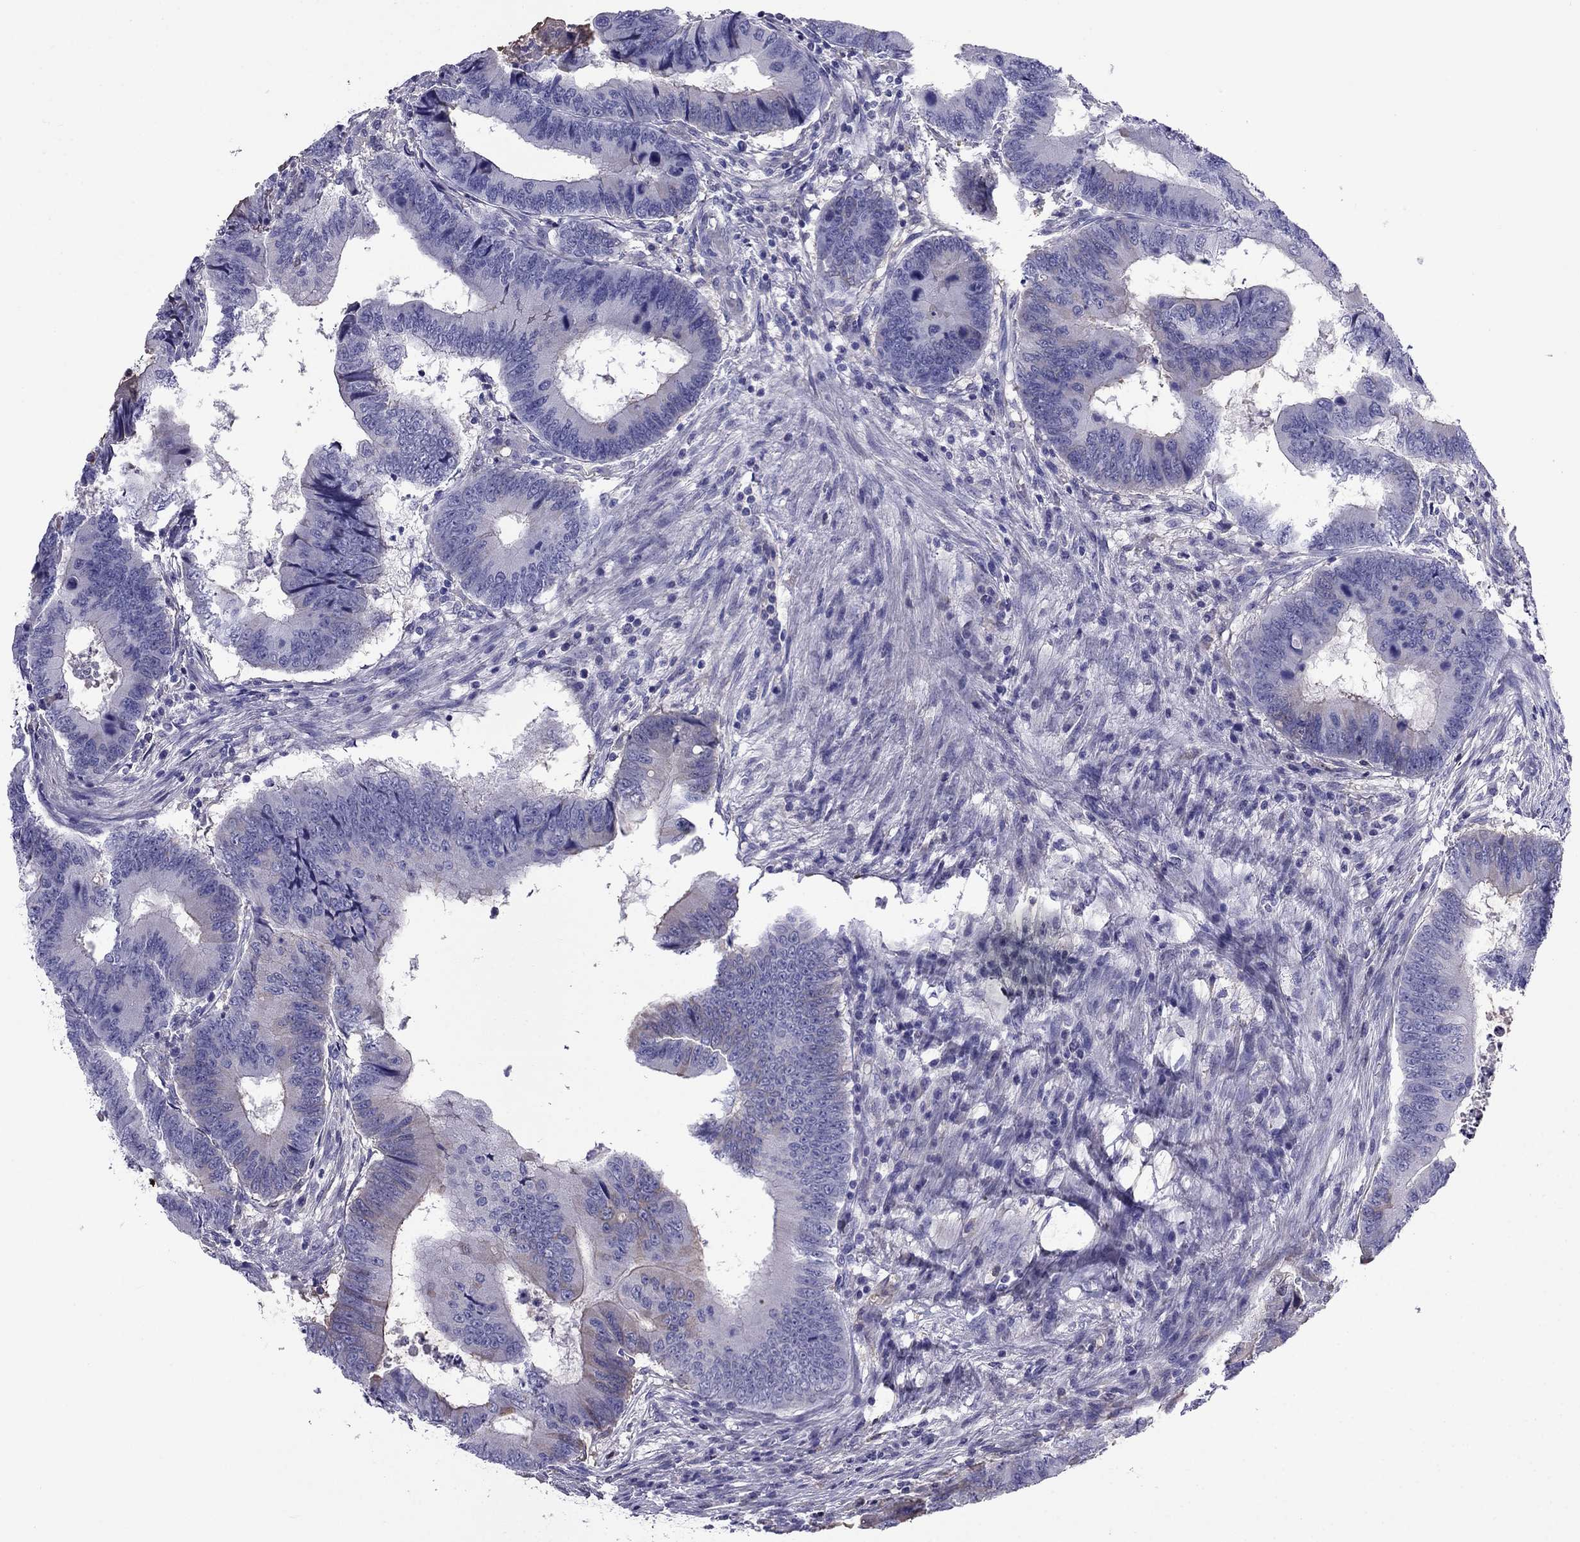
{"staining": {"intensity": "negative", "quantity": "none", "location": "none"}, "tissue": "colorectal cancer", "cell_type": "Tumor cells", "image_type": "cancer", "snomed": [{"axis": "morphology", "description": "Adenocarcinoma, NOS"}, {"axis": "topography", "description": "Colon"}], "caption": "DAB (3,3'-diaminobenzidine) immunohistochemical staining of colorectal cancer shows no significant expression in tumor cells. (Brightfield microscopy of DAB immunohistochemistry at high magnification).", "gene": "TBC1D21", "patient": {"sex": "male", "age": 53}}